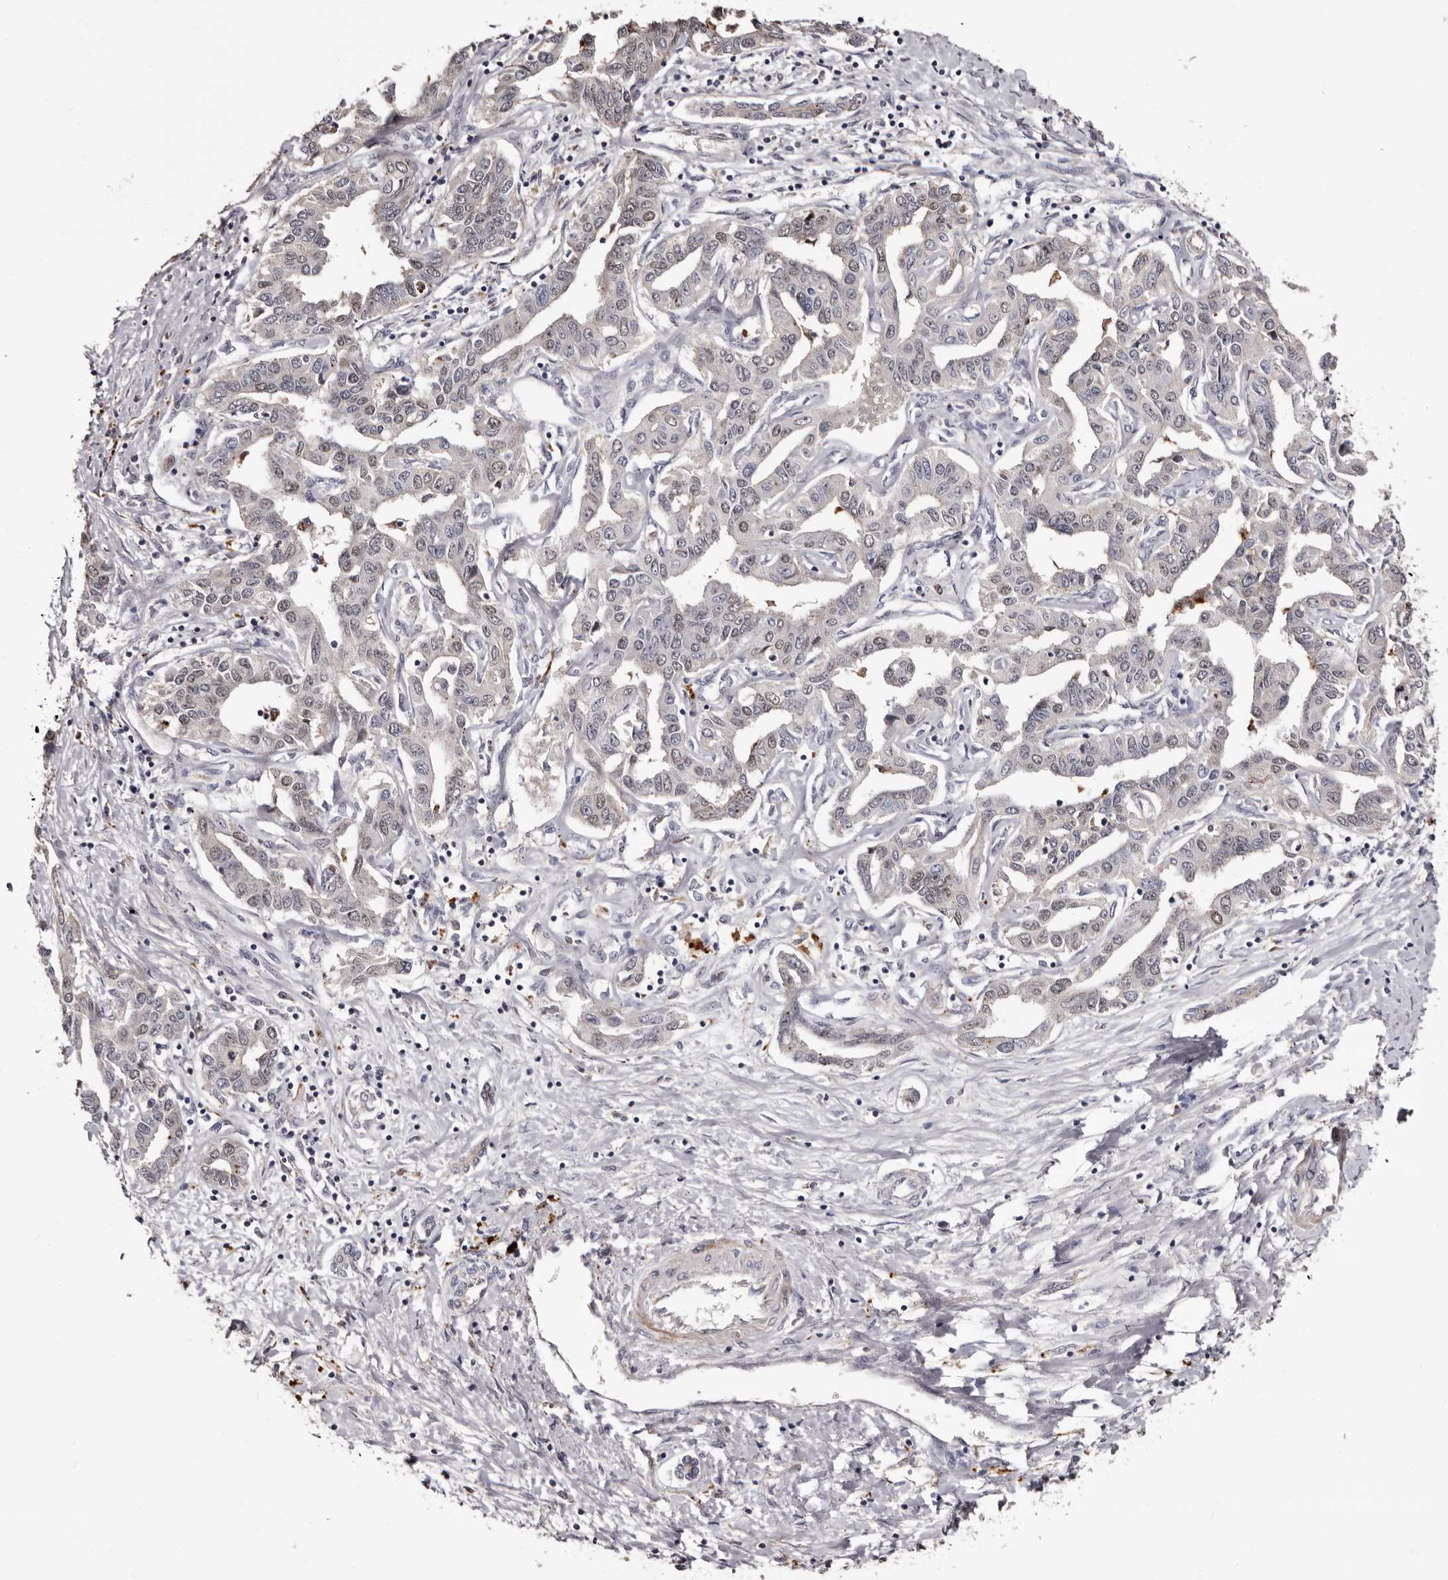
{"staining": {"intensity": "weak", "quantity": "25%-75%", "location": "nuclear"}, "tissue": "liver cancer", "cell_type": "Tumor cells", "image_type": "cancer", "snomed": [{"axis": "morphology", "description": "Cholangiocarcinoma"}, {"axis": "topography", "description": "Liver"}], "caption": "Immunohistochemistry micrograph of neoplastic tissue: cholangiocarcinoma (liver) stained using immunohistochemistry reveals low levels of weak protein expression localized specifically in the nuclear of tumor cells, appearing as a nuclear brown color.", "gene": "SLC10A4", "patient": {"sex": "male", "age": 59}}